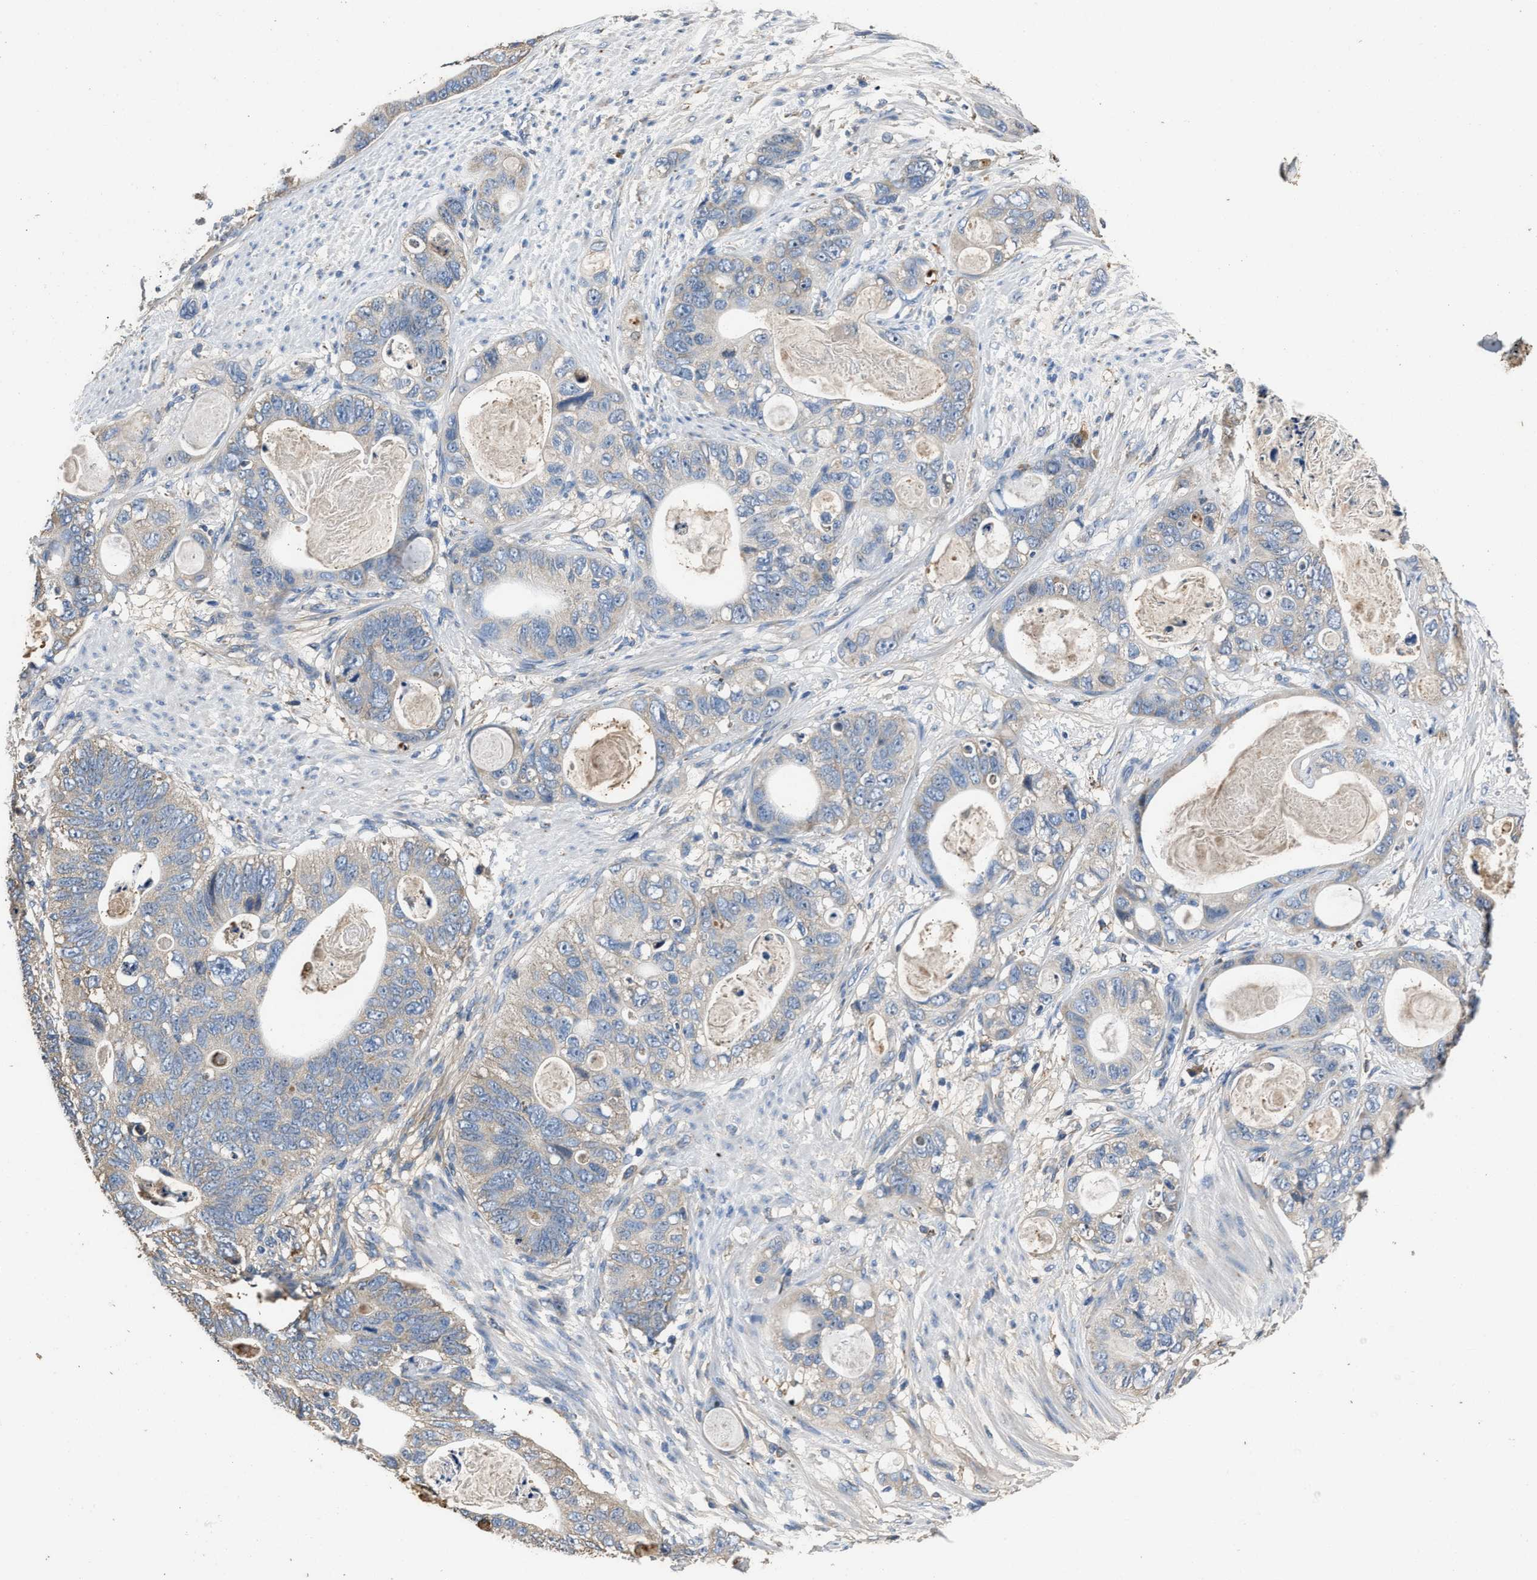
{"staining": {"intensity": "negative", "quantity": "none", "location": "none"}, "tissue": "stomach cancer", "cell_type": "Tumor cells", "image_type": "cancer", "snomed": [{"axis": "morphology", "description": "Normal tissue, NOS"}, {"axis": "morphology", "description": "Adenocarcinoma, NOS"}, {"axis": "topography", "description": "Stomach"}], "caption": "A photomicrograph of adenocarcinoma (stomach) stained for a protein exhibits no brown staining in tumor cells.", "gene": "C3", "patient": {"sex": "female", "age": 89}}